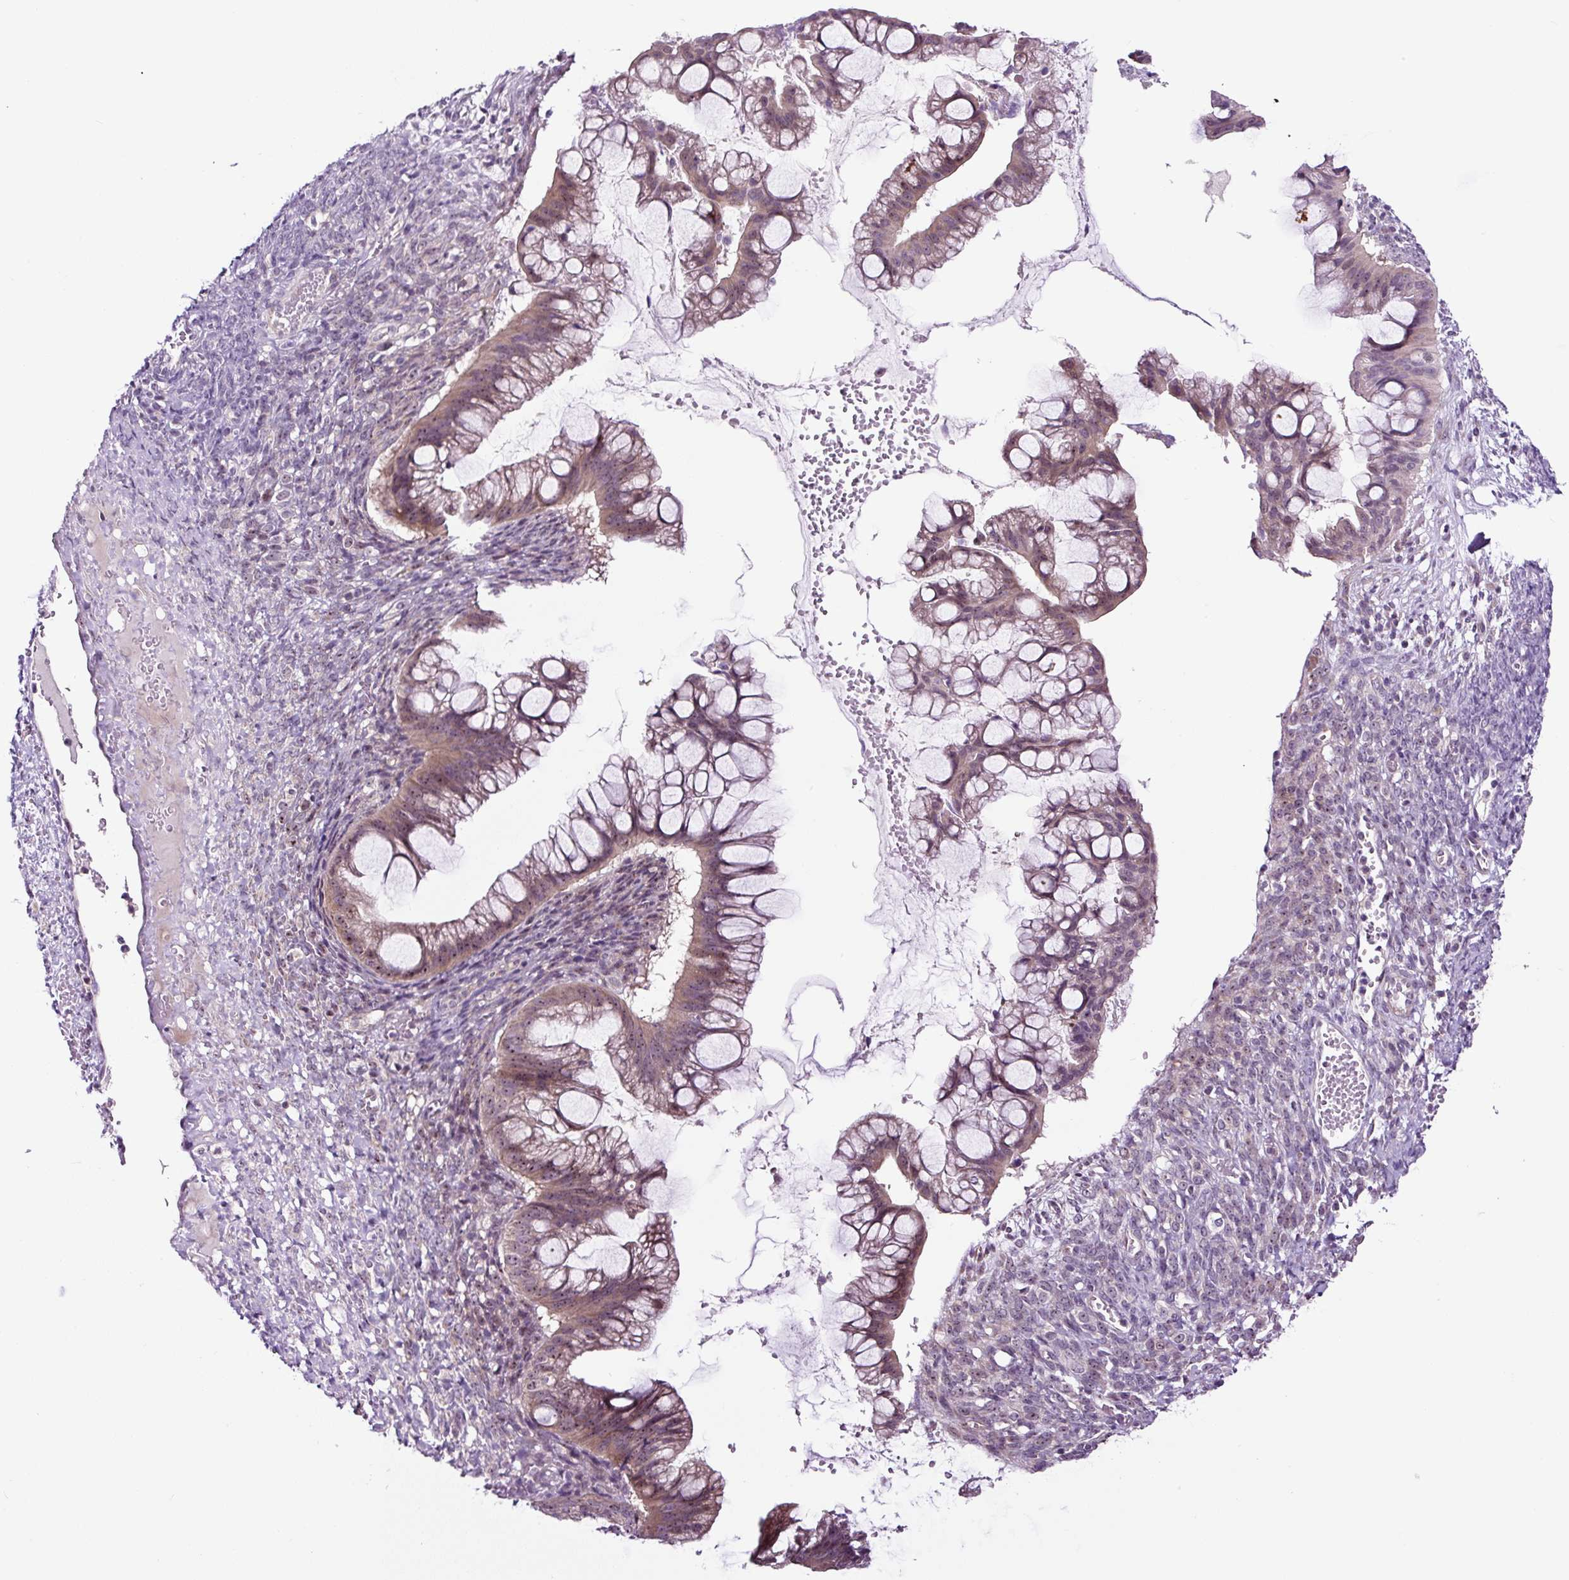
{"staining": {"intensity": "weak", "quantity": ">75%", "location": "cytoplasmic/membranous,nuclear"}, "tissue": "ovarian cancer", "cell_type": "Tumor cells", "image_type": "cancer", "snomed": [{"axis": "morphology", "description": "Cystadenocarcinoma, mucinous, NOS"}, {"axis": "topography", "description": "Ovary"}], "caption": "This histopathology image displays mucinous cystadenocarcinoma (ovarian) stained with IHC to label a protein in brown. The cytoplasmic/membranous and nuclear of tumor cells show weak positivity for the protein. Nuclei are counter-stained blue.", "gene": "NOM1", "patient": {"sex": "female", "age": 73}}